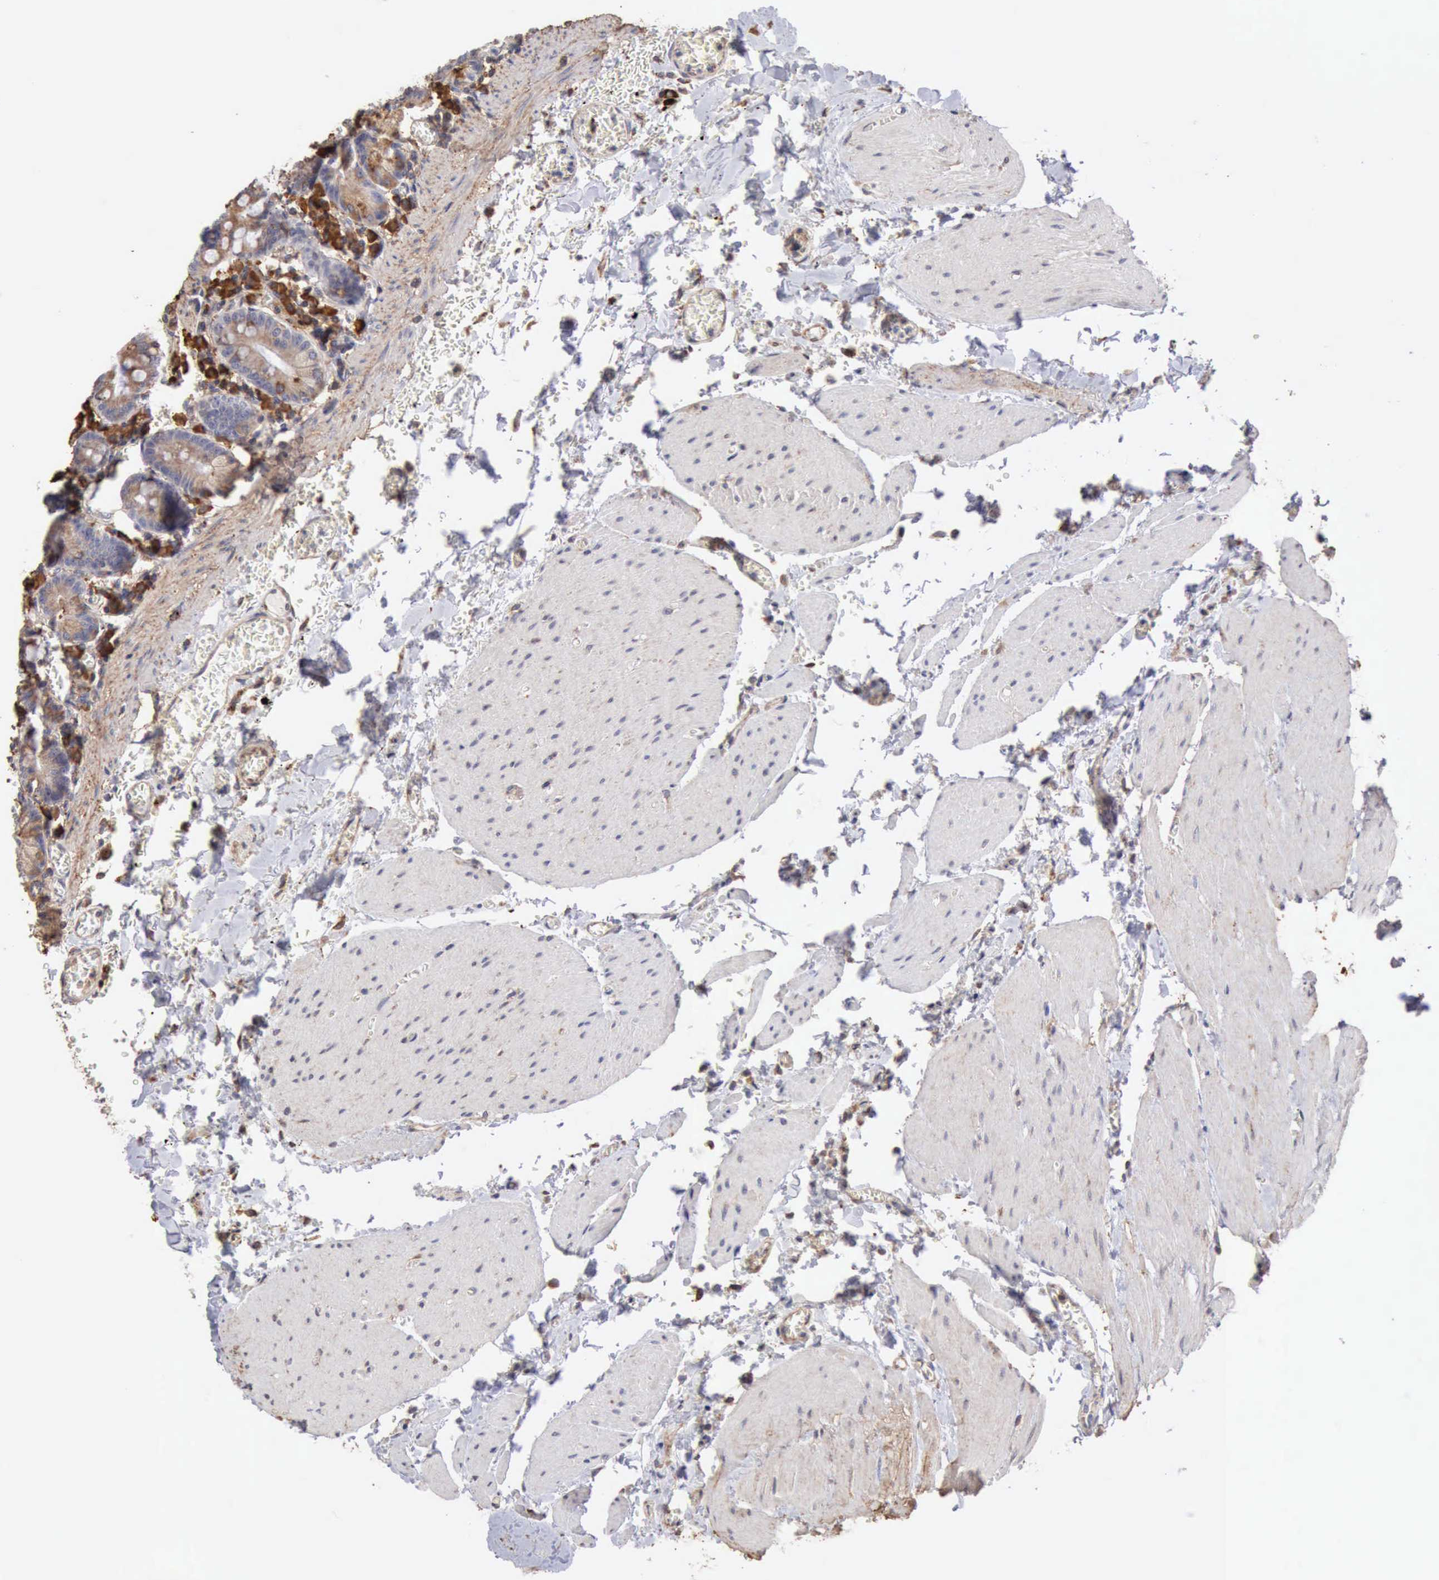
{"staining": {"intensity": "weak", "quantity": "25%-75%", "location": "cytoplasmic/membranous"}, "tissue": "small intestine", "cell_type": "Glandular cells", "image_type": "normal", "snomed": [{"axis": "morphology", "description": "Normal tissue, NOS"}, {"axis": "topography", "description": "Small intestine"}], "caption": "This micrograph exhibits IHC staining of normal human small intestine, with low weak cytoplasmic/membranous expression in about 25%-75% of glandular cells.", "gene": "GPR101", "patient": {"sex": "male", "age": 71}}